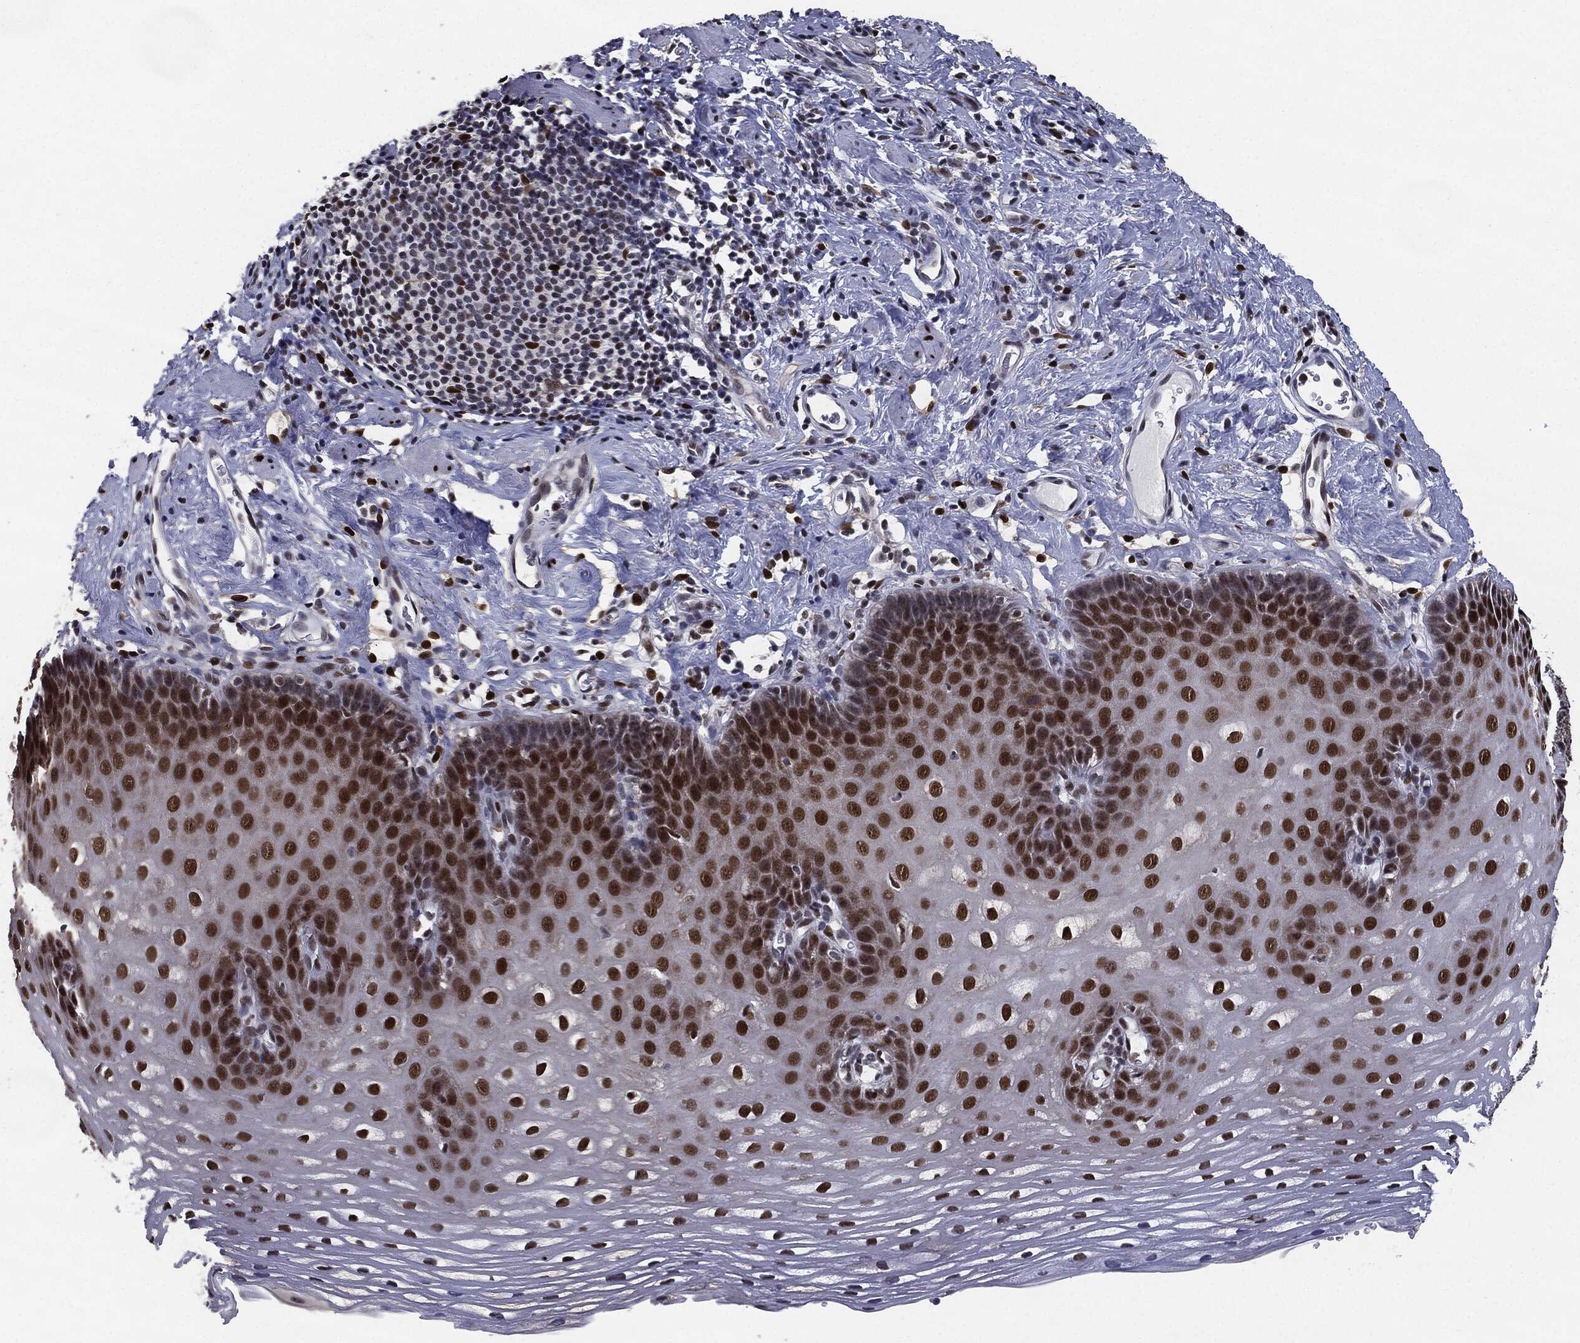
{"staining": {"intensity": "strong", "quantity": ">75%", "location": "nuclear"}, "tissue": "esophagus", "cell_type": "Squamous epithelial cells", "image_type": "normal", "snomed": [{"axis": "morphology", "description": "Normal tissue, NOS"}, {"axis": "topography", "description": "Esophagus"}], "caption": "This histopathology image demonstrates normal esophagus stained with immunohistochemistry to label a protein in brown. The nuclear of squamous epithelial cells show strong positivity for the protein. Nuclei are counter-stained blue.", "gene": "JUN", "patient": {"sex": "male", "age": 64}}